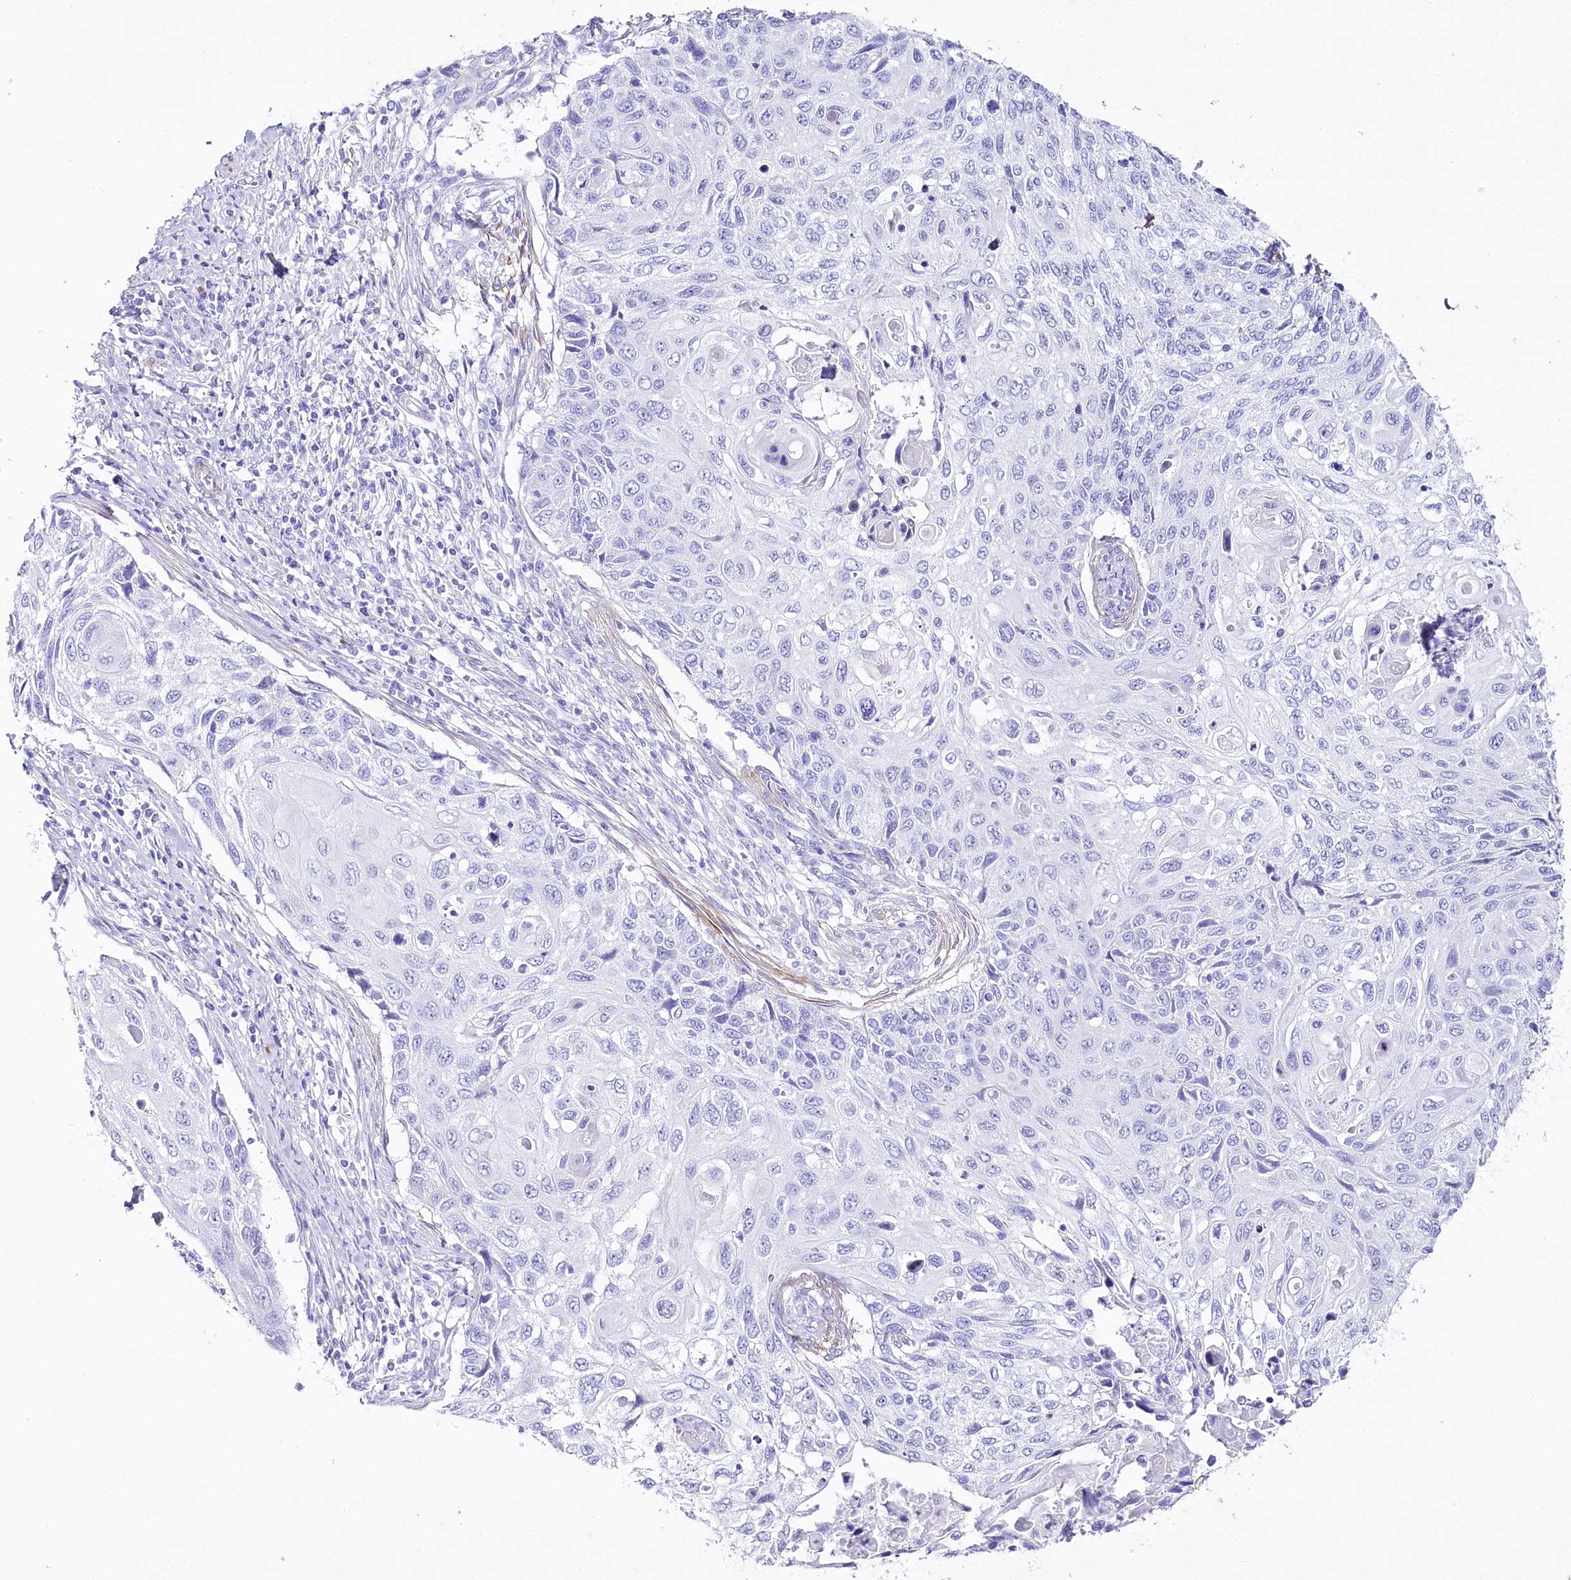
{"staining": {"intensity": "negative", "quantity": "none", "location": "none"}, "tissue": "cervical cancer", "cell_type": "Tumor cells", "image_type": "cancer", "snomed": [{"axis": "morphology", "description": "Squamous cell carcinoma, NOS"}, {"axis": "topography", "description": "Cervix"}], "caption": "Immunohistochemistry of squamous cell carcinoma (cervical) reveals no staining in tumor cells.", "gene": "CSN3", "patient": {"sex": "female", "age": 70}}